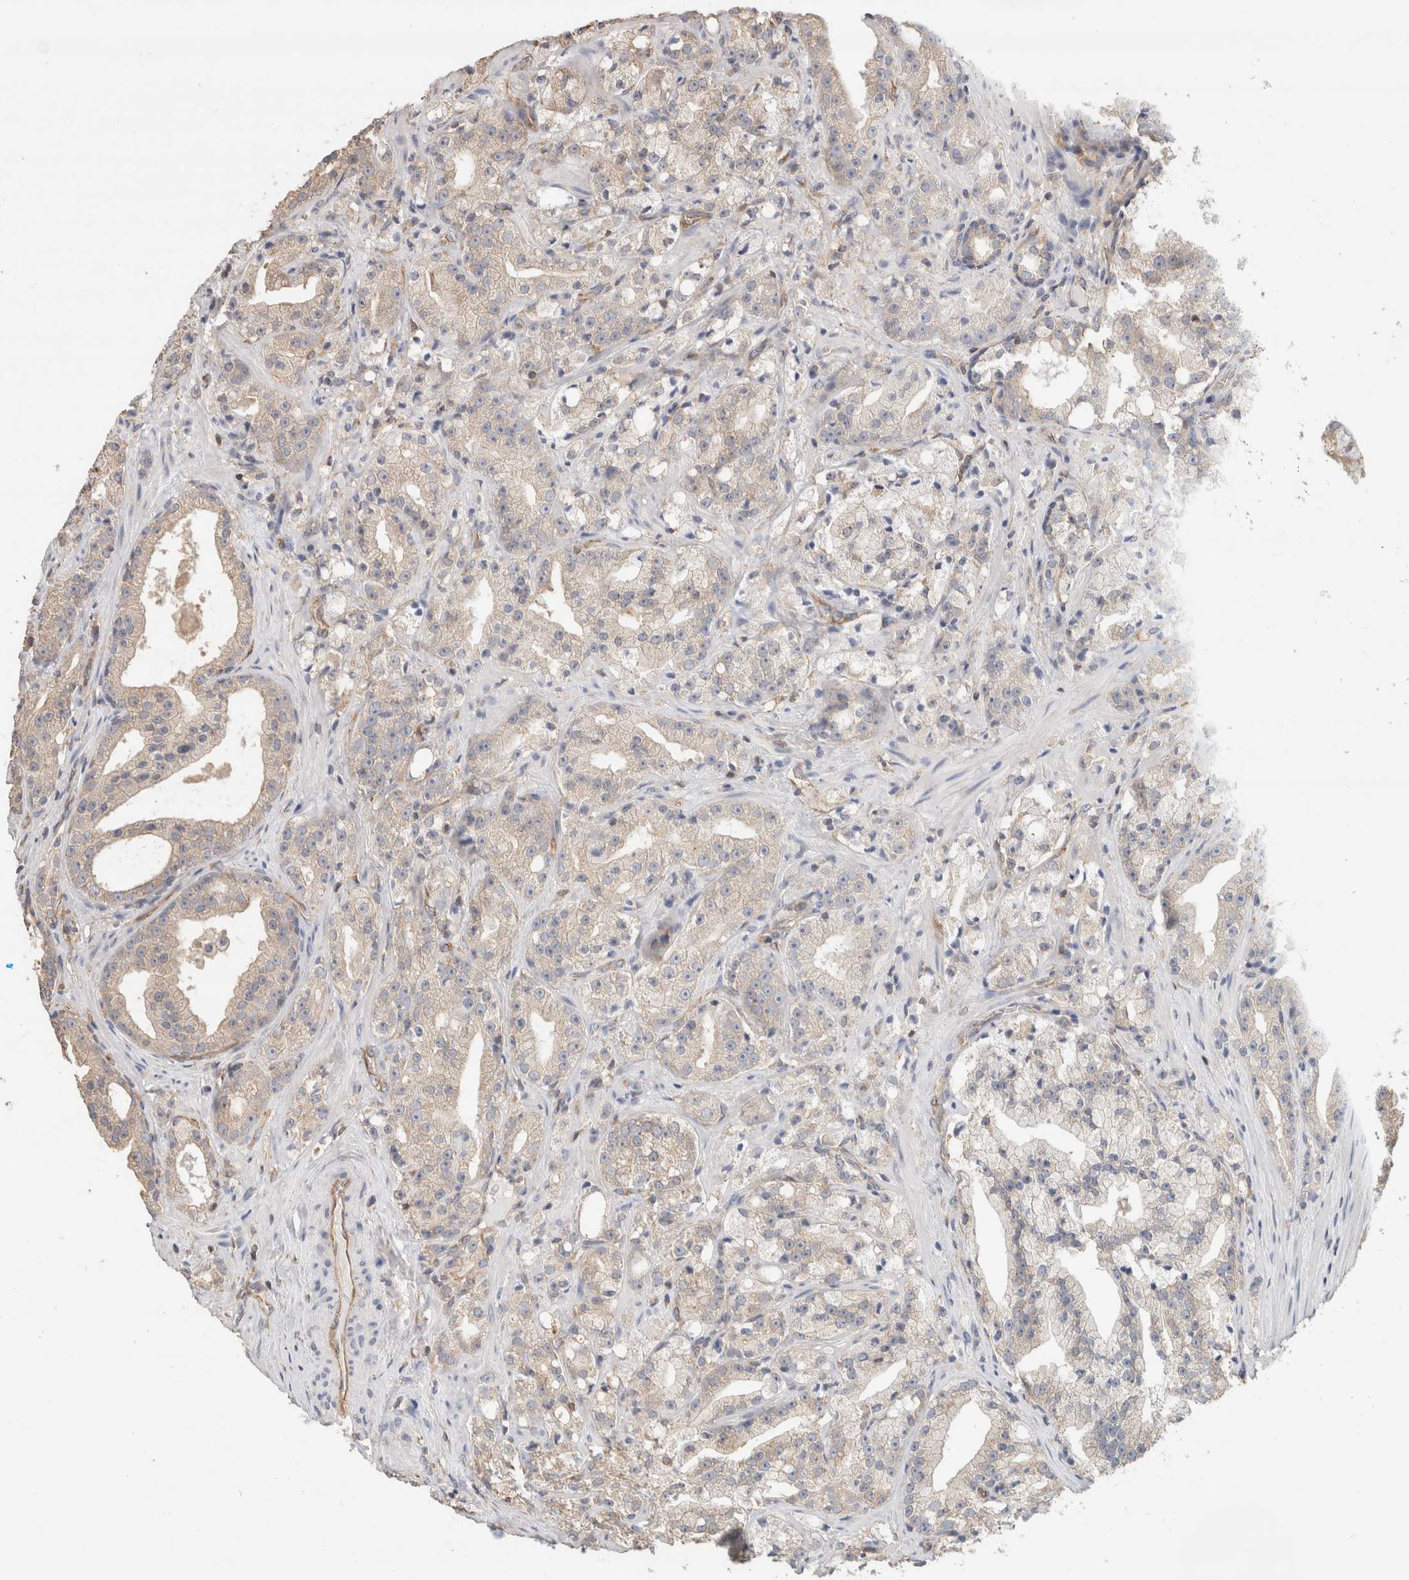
{"staining": {"intensity": "weak", "quantity": "<25%", "location": "cytoplasmic/membranous"}, "tissue": "prostate cancer", "cell_type": "Tumor cells", "image_type": "cancer", "snomed": [{"axis": "morphology", "description": "Adenocarcinoma, High grade"}, {"axis": "topography", "description": "Prostate"}], "caption": "Immunohistochemical staining of prostate cancer demonstrates no significant expression in tumor cells. Brightfield microscopy of IHC stained with DAB (3,3'-diaminobenzidine) (brown) and hematoxylin (blue), captured at high magnification.", "gene": "CFAP418", "patient": {"sex": "male", "age": 64}}